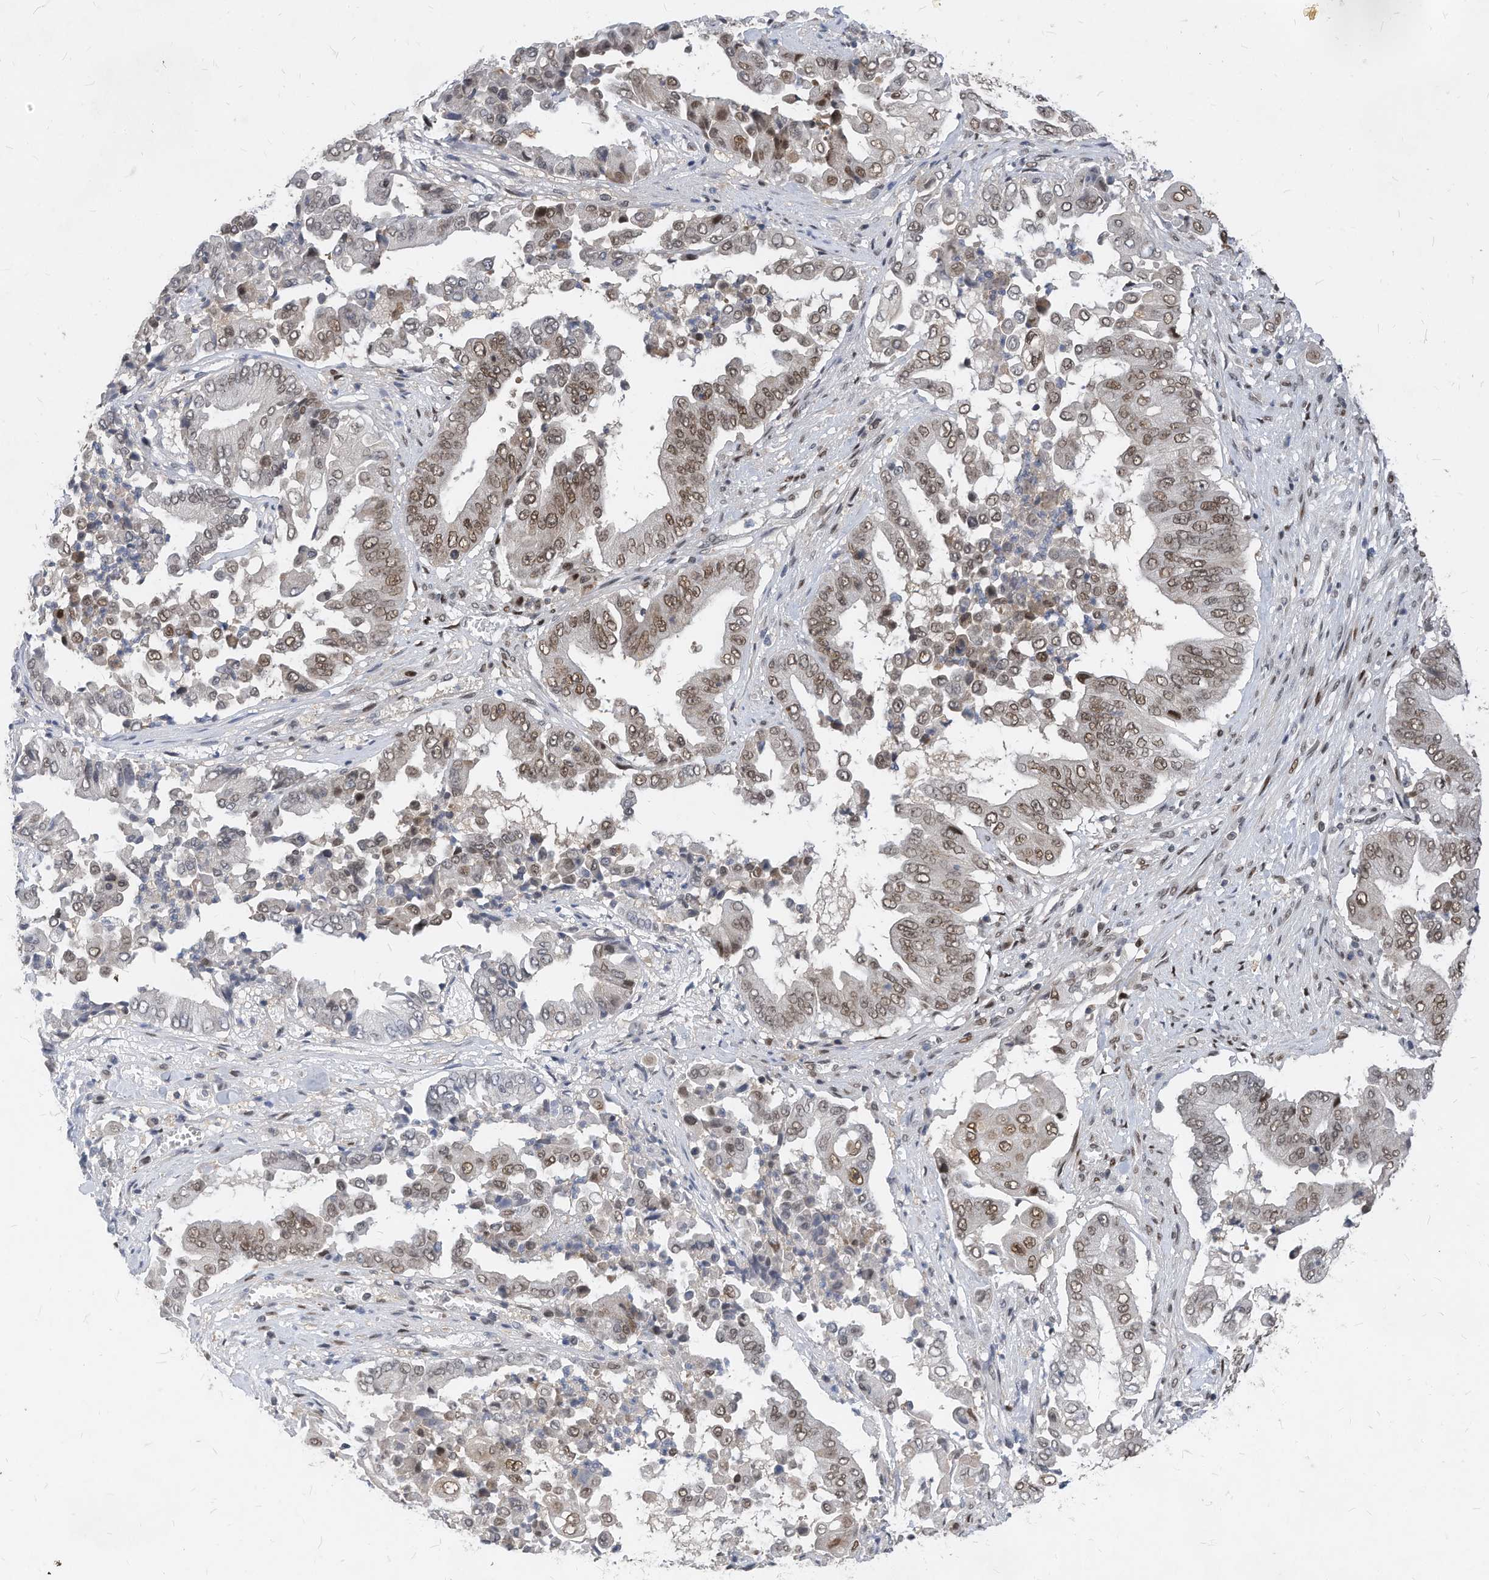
{"staining": {"intensity": "moderate", "quantity": ">75%", "location": "nuclear"}, "tissue": "pancreatic cancer", "cell_type": "Tumor cells", "image_type": "cancer", "snomed": [{"axis": "morphology", "description": "Adenocarcinoma, NOS"}, {"axis": "topography", "description": "Pancreas"}], "caption": "Human pancreatic adenocarcinoma stained with a protein marker reveals moderate staining in tumor cells.", "gene": "KPNB1", "patient": {"sex": "female", "age": 77}}